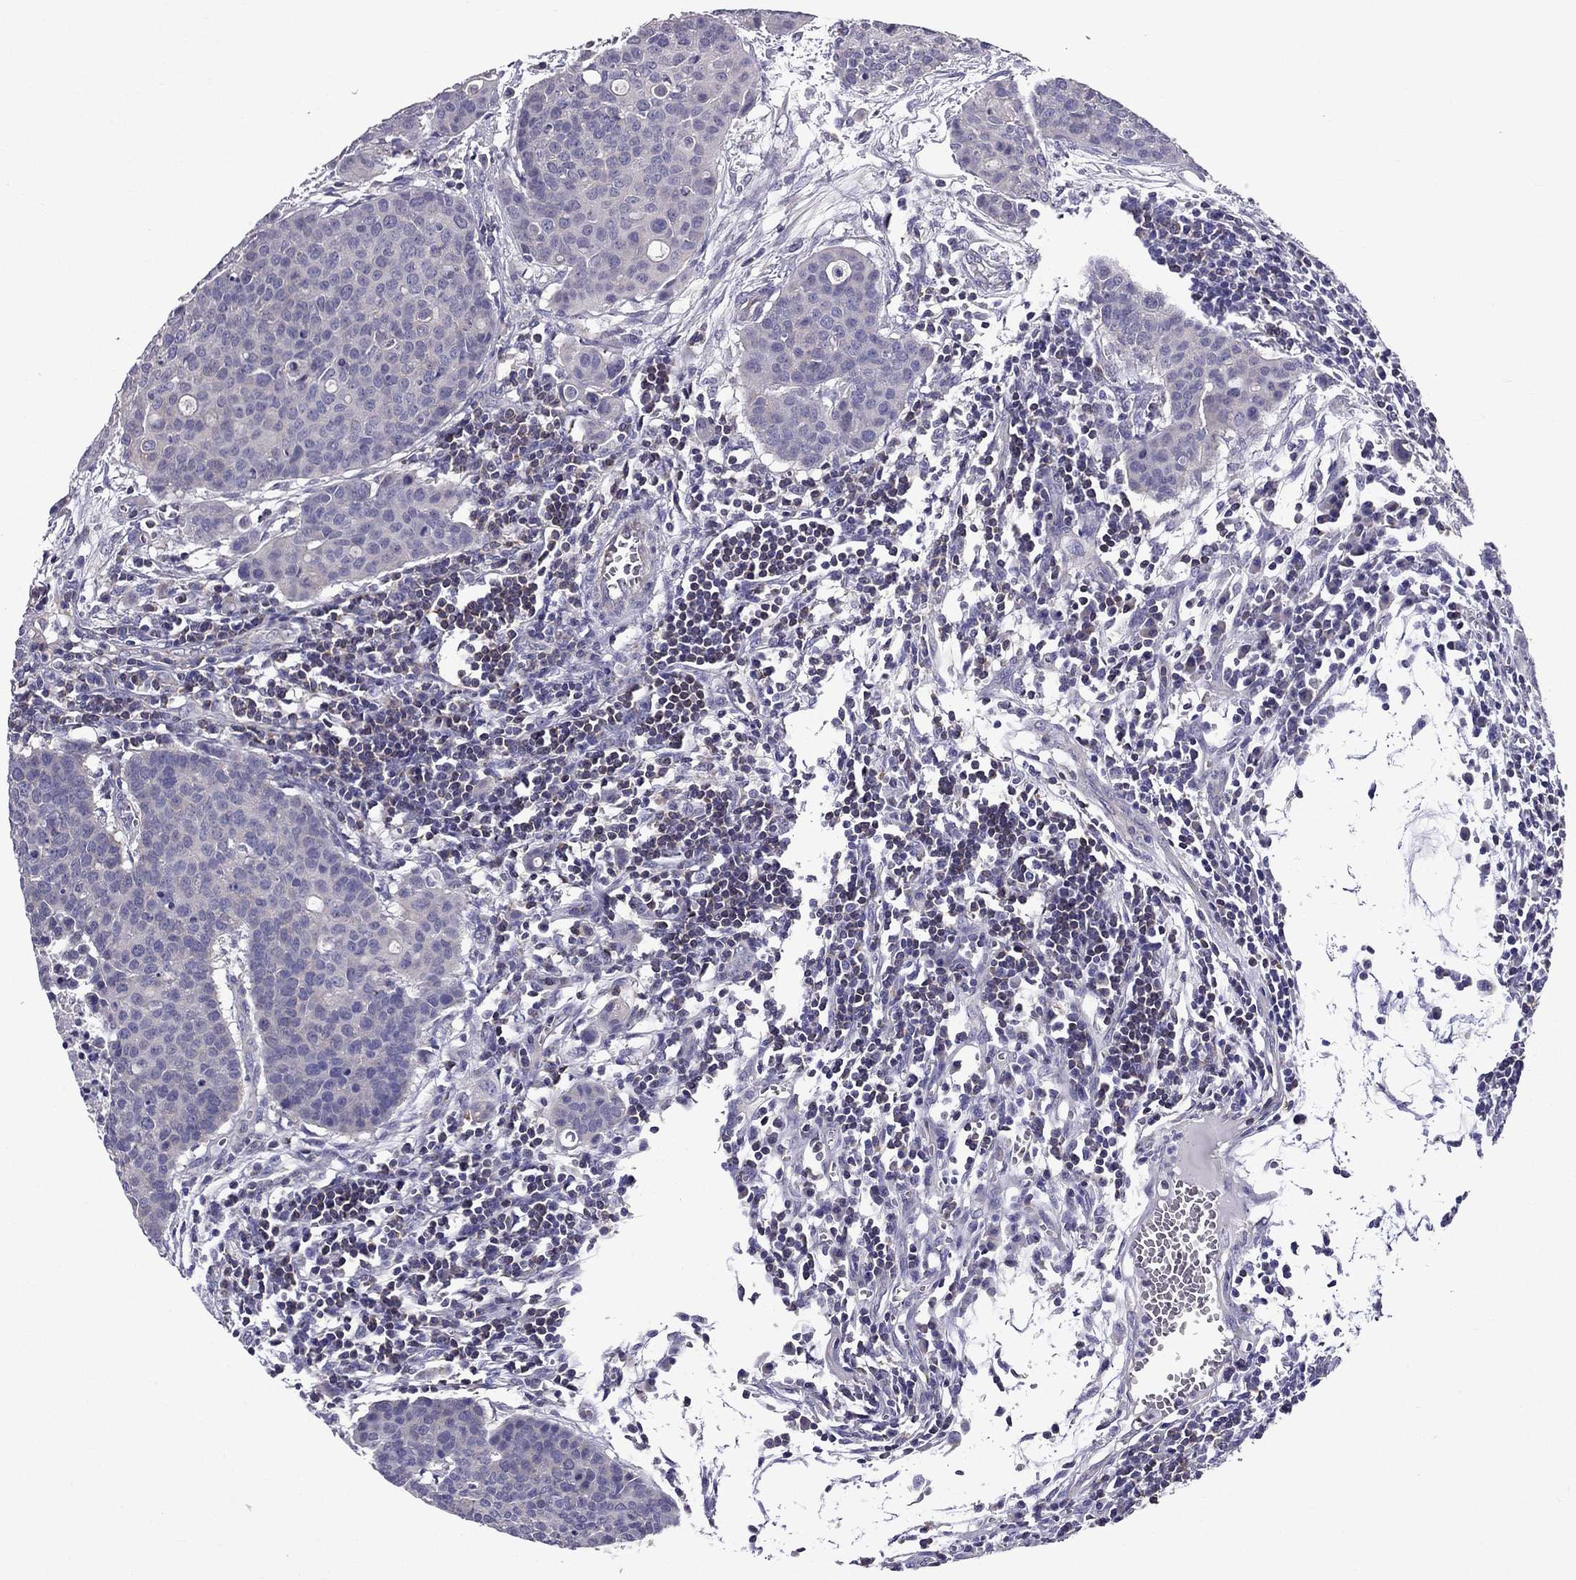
{"staining": {"intensity": "negative", "quantity": "none", "location": "none"}, "tissue": "carcinoid", "cell_type": "Tumor cells", "image_type": "cancer", "snomed": [{"axis": "morphology", "description": "Carcinoid, malignant, NOS"}, {"axis": "topography", "description": "Colon"}], "caption": "Tumor cells are negative for protein expression in human carcinoid.", "gene": "AAK1", "patient": {"sex": "male", "age": 81}}